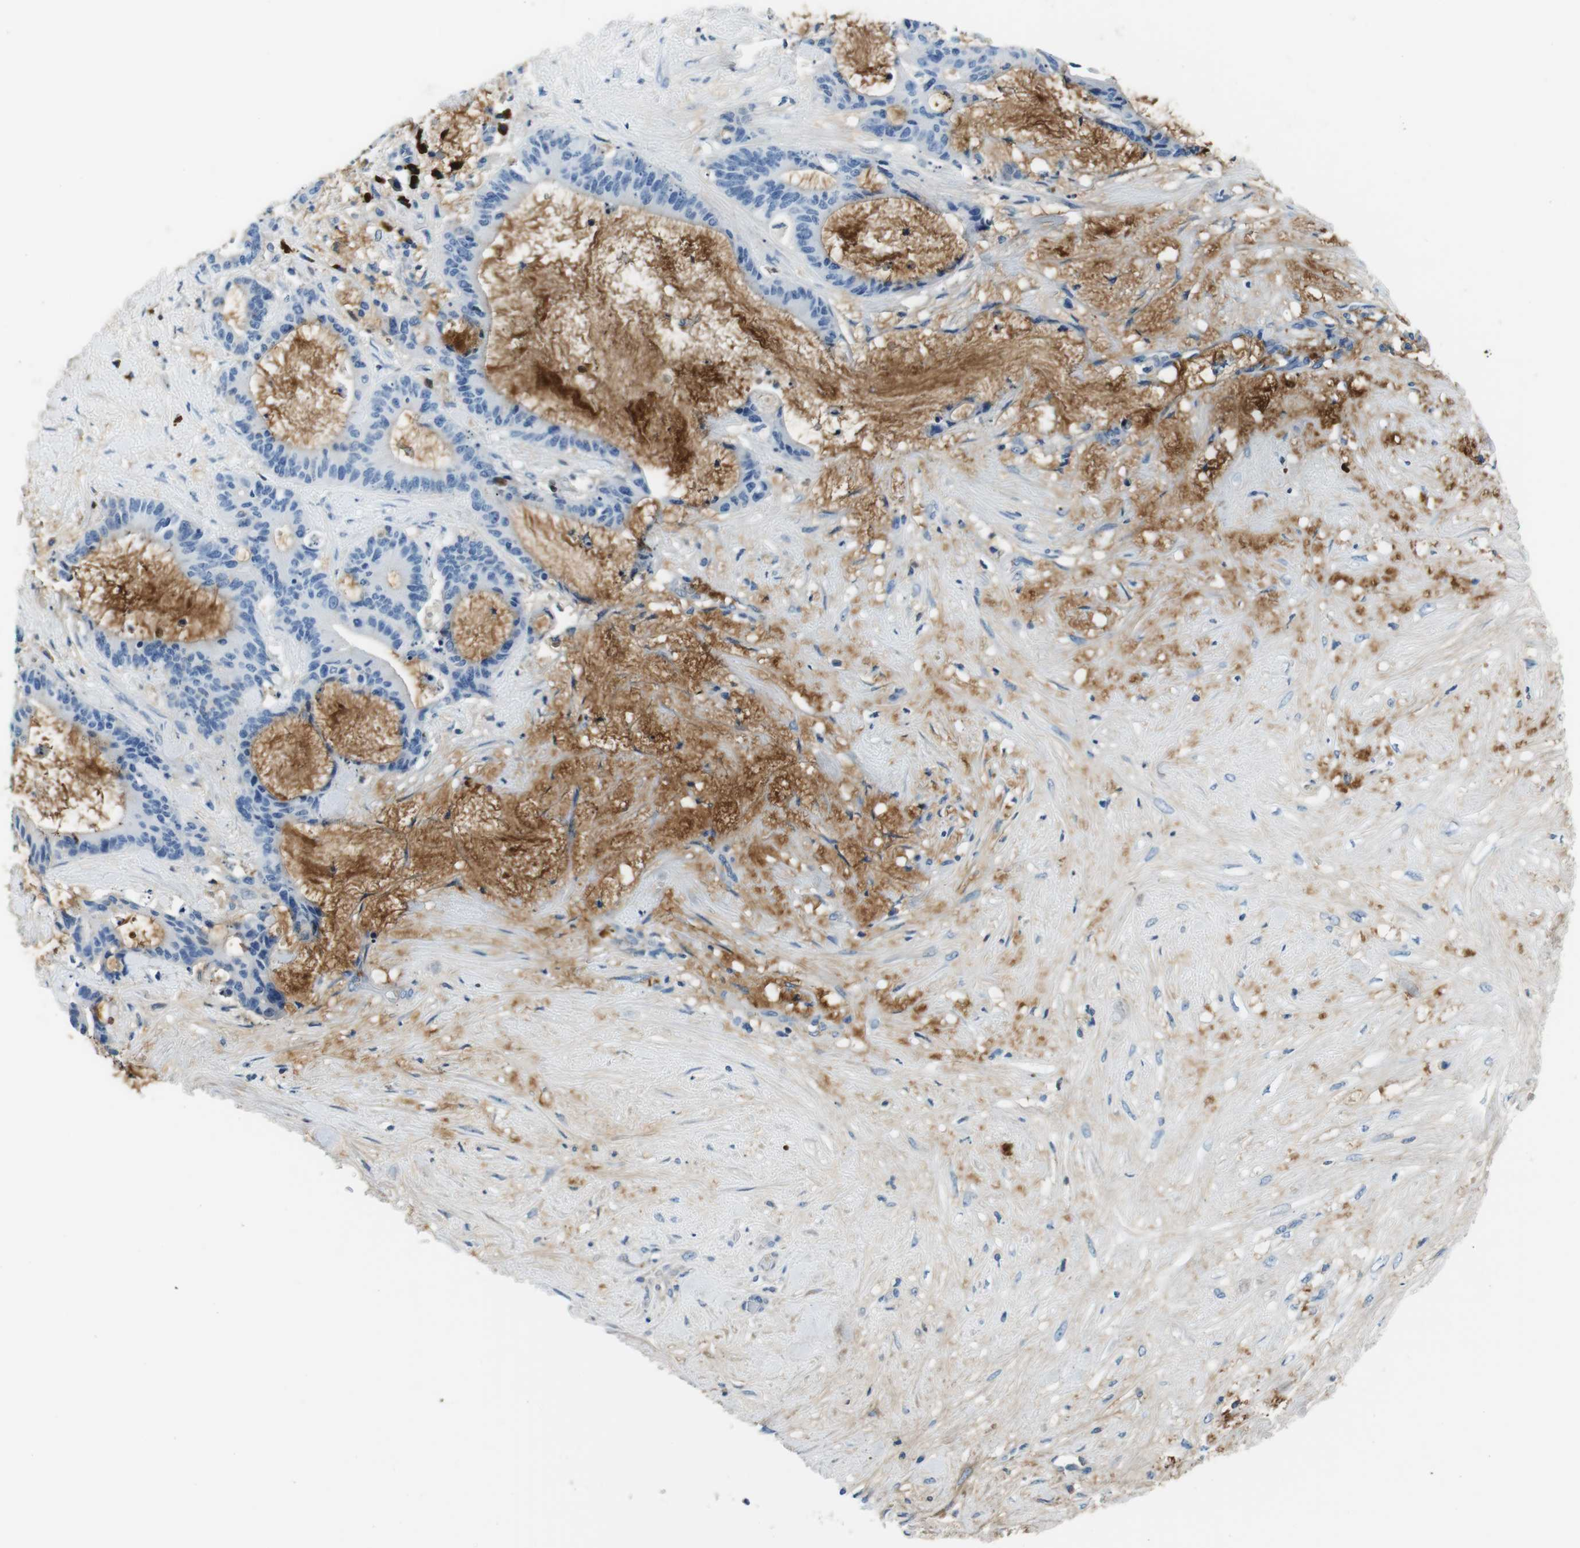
{"staining": {"intensity": "negative", "quantity": "none", "location": "none"}, "tissue": "liver cancer", "cell_type": "Tumor cells", "image_type": "cancer", "snomed": [{"axis": "morphology", "description": "Cholangiocarcinoma"}, {"axis": "topography", "description": "Liver"}], "caption": "Tumor cells are negative for protein expression in human cholangiocarcinoma (liver).", "gene": "IGKC", "patient": {"sex": "female", "age": 73}}